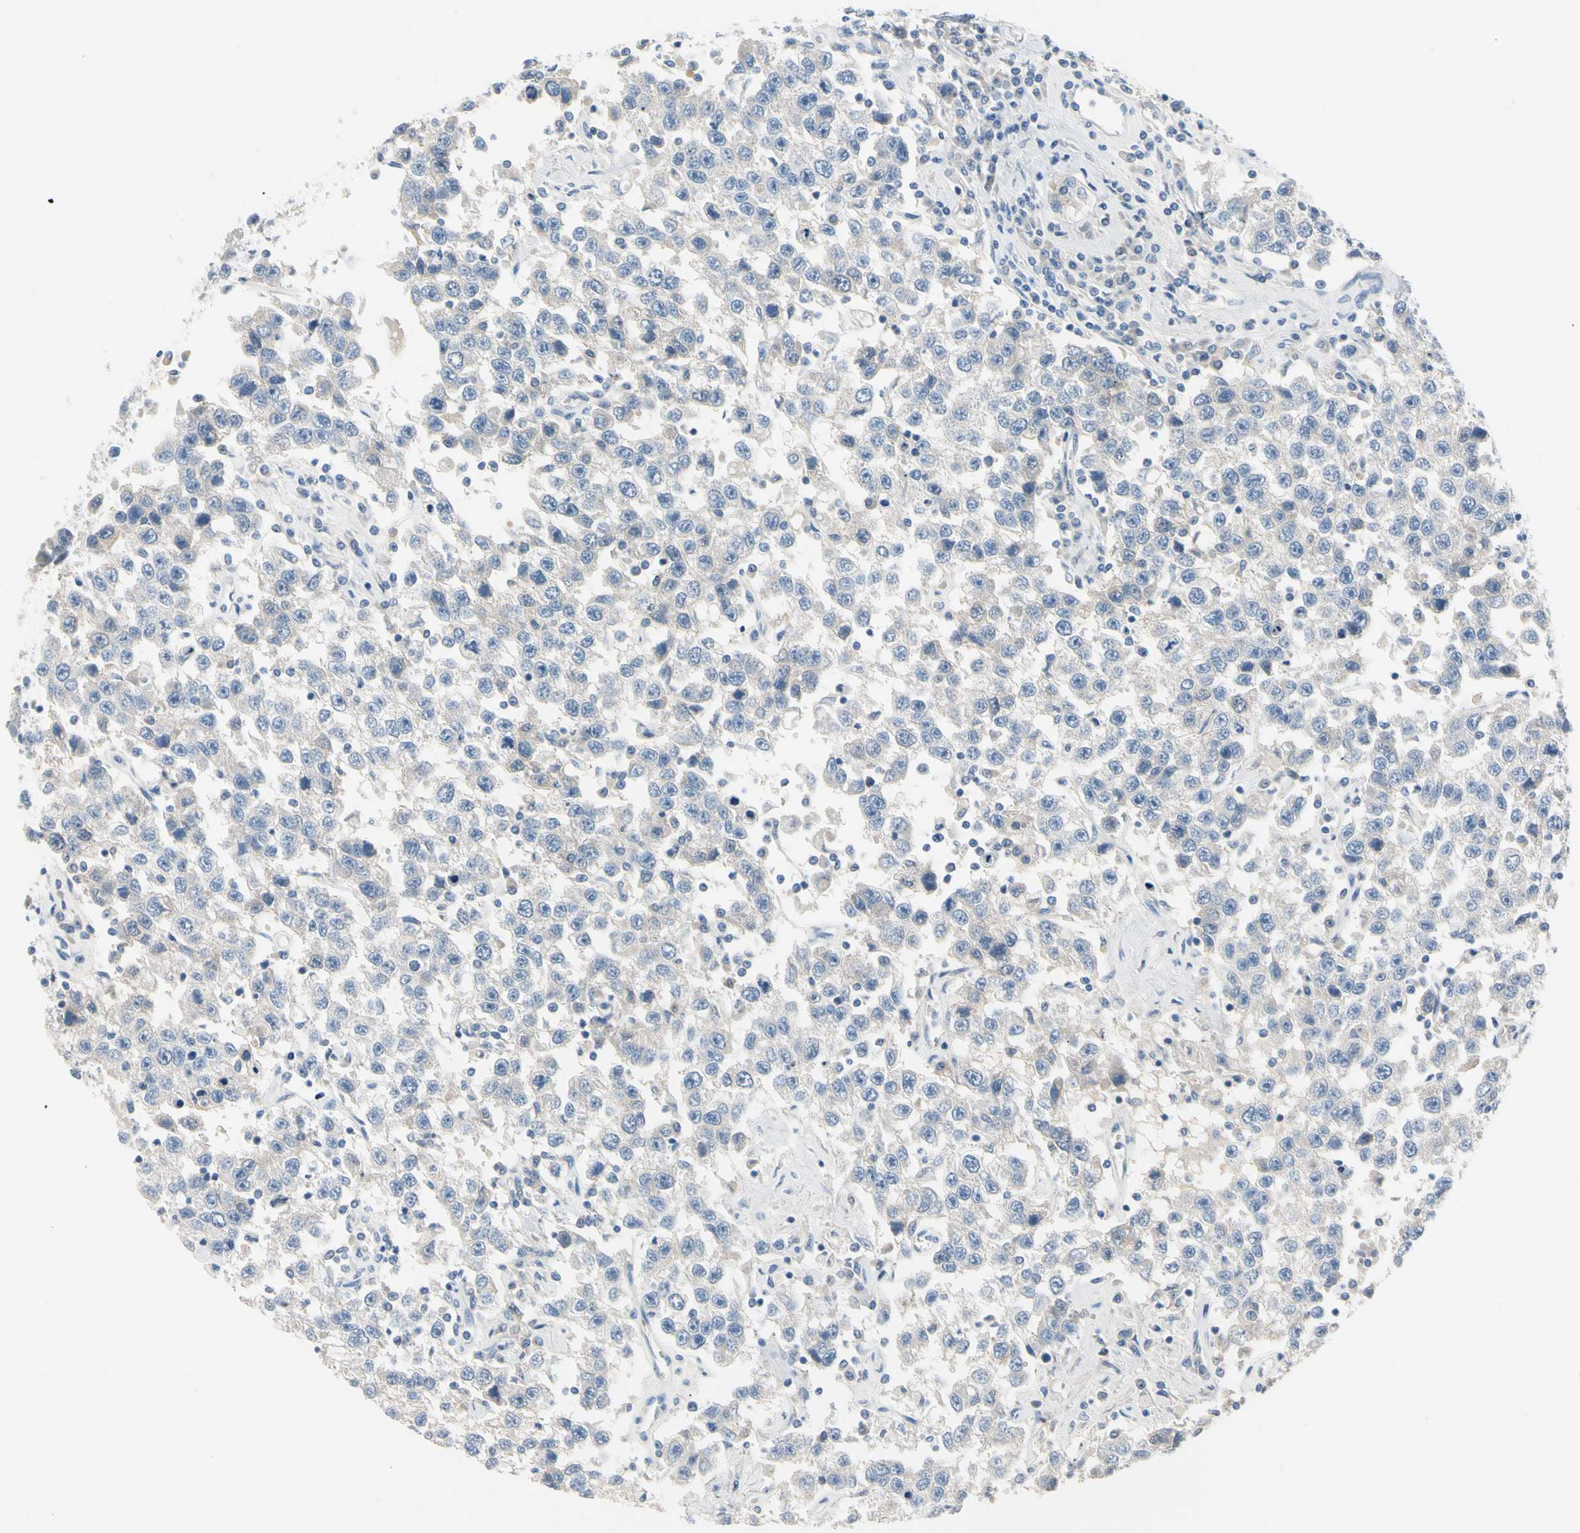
{"staining": {"intensity": "negative", "quantity": "none", "location": "none"}, "tissue": "testis cancer", "cell_type": "Tumor cells", "image_type": "cancer", "snomed": [{"axis": "morphology", "description": "Seminoma, NOS"}, {"axis": "topography", "description": "Testis"}], "caption": "An image of testis cancer stained for a protein reveals no brown staining in tumor cells.", "gene": "MARK1", "patient": {"sex": "male", "age": 41}}